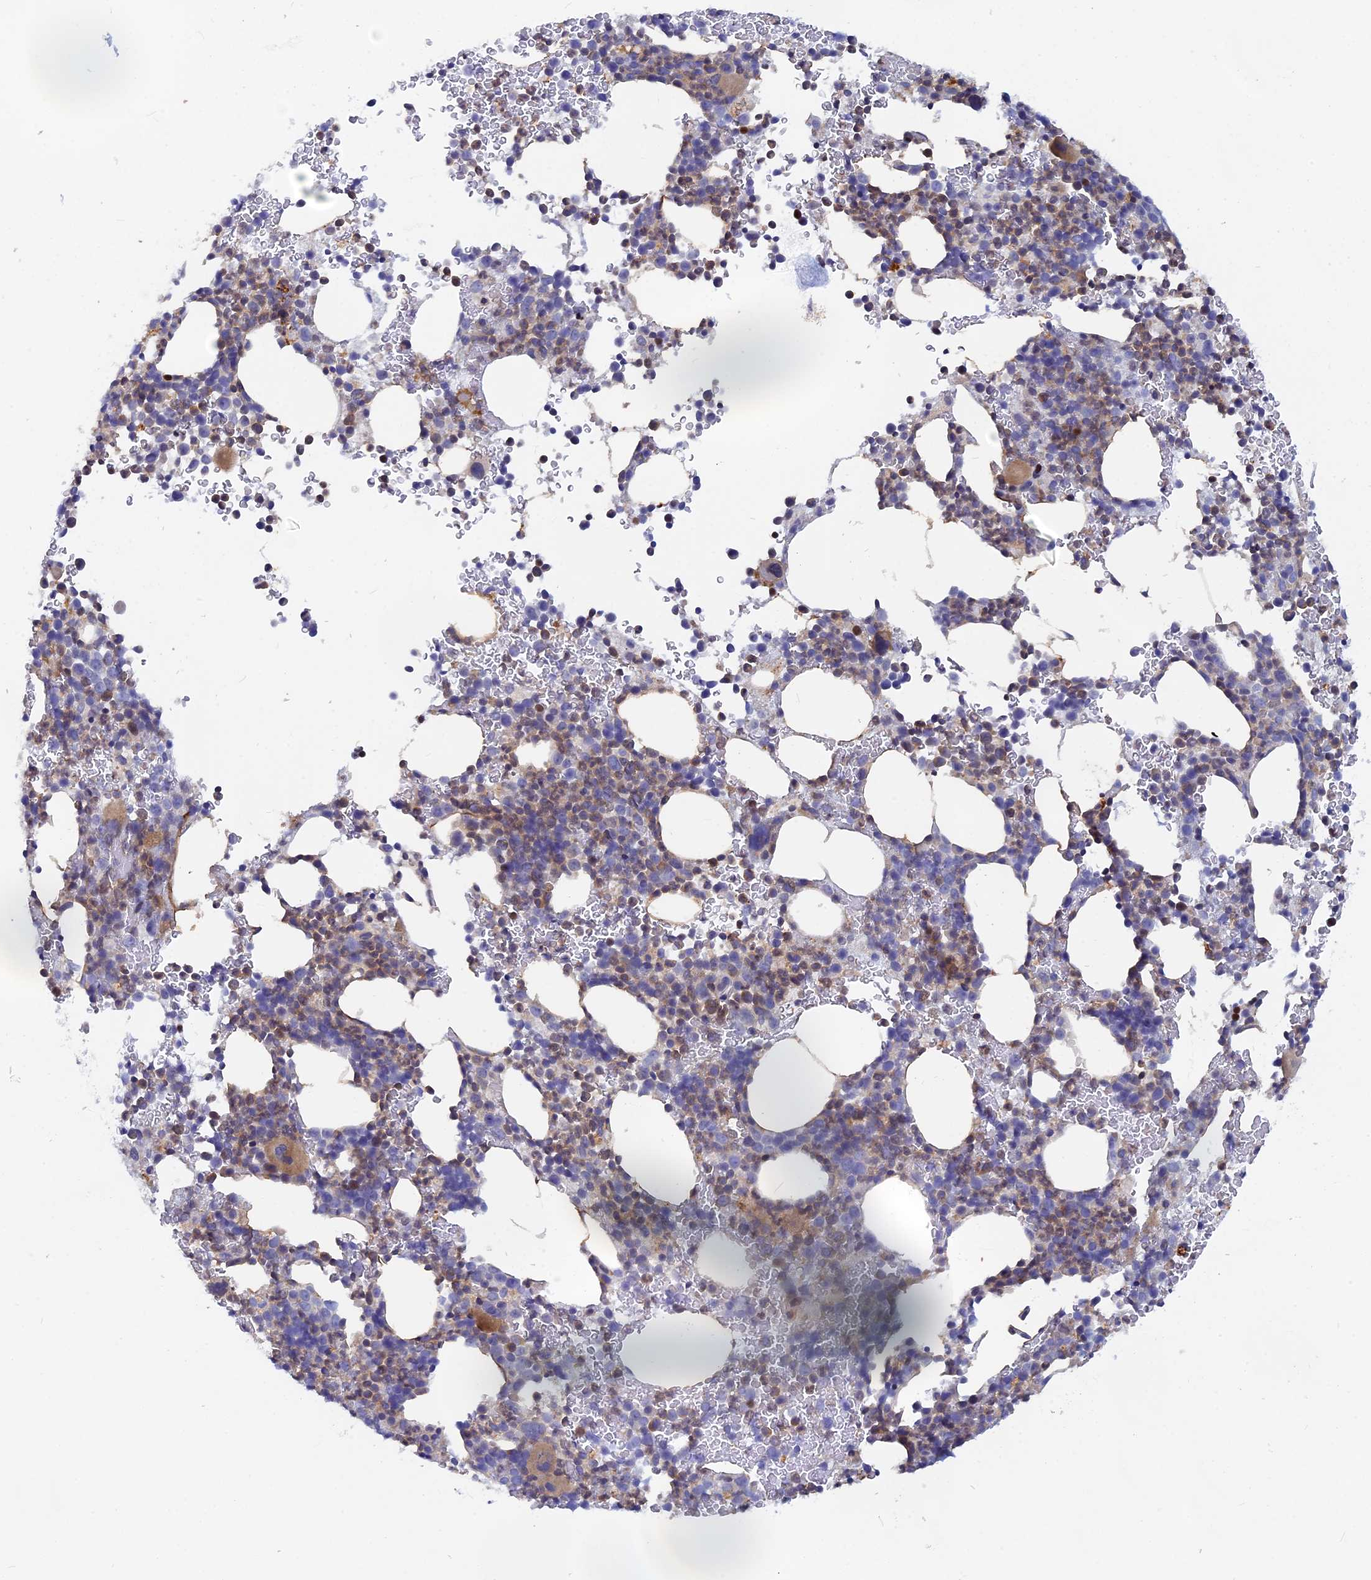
{"staining": {"intensity": "weak", "quantity": "25%-75%", "location": "cytoplasmic/membranous"}, "tissue": "bone marrow", "cell_type": "Hematopoietic cells", "image_type": "normal", "snomed": [{"axis": "morphology", "description": "Normal tissue, NOS"}, {"axis": "topography", "description": "Bone marrow"}], "caption": "Bone marrow was stained to show a protein in brown. There is low levels of weak cytoplasmic/membranous staining in approximately 25%-75% of hematopoietic cells. (Brightfield microscopy of DAB IHC at high magnification).", "gene": "ACP7", "patient": {"sex": "female", "age": 82}}